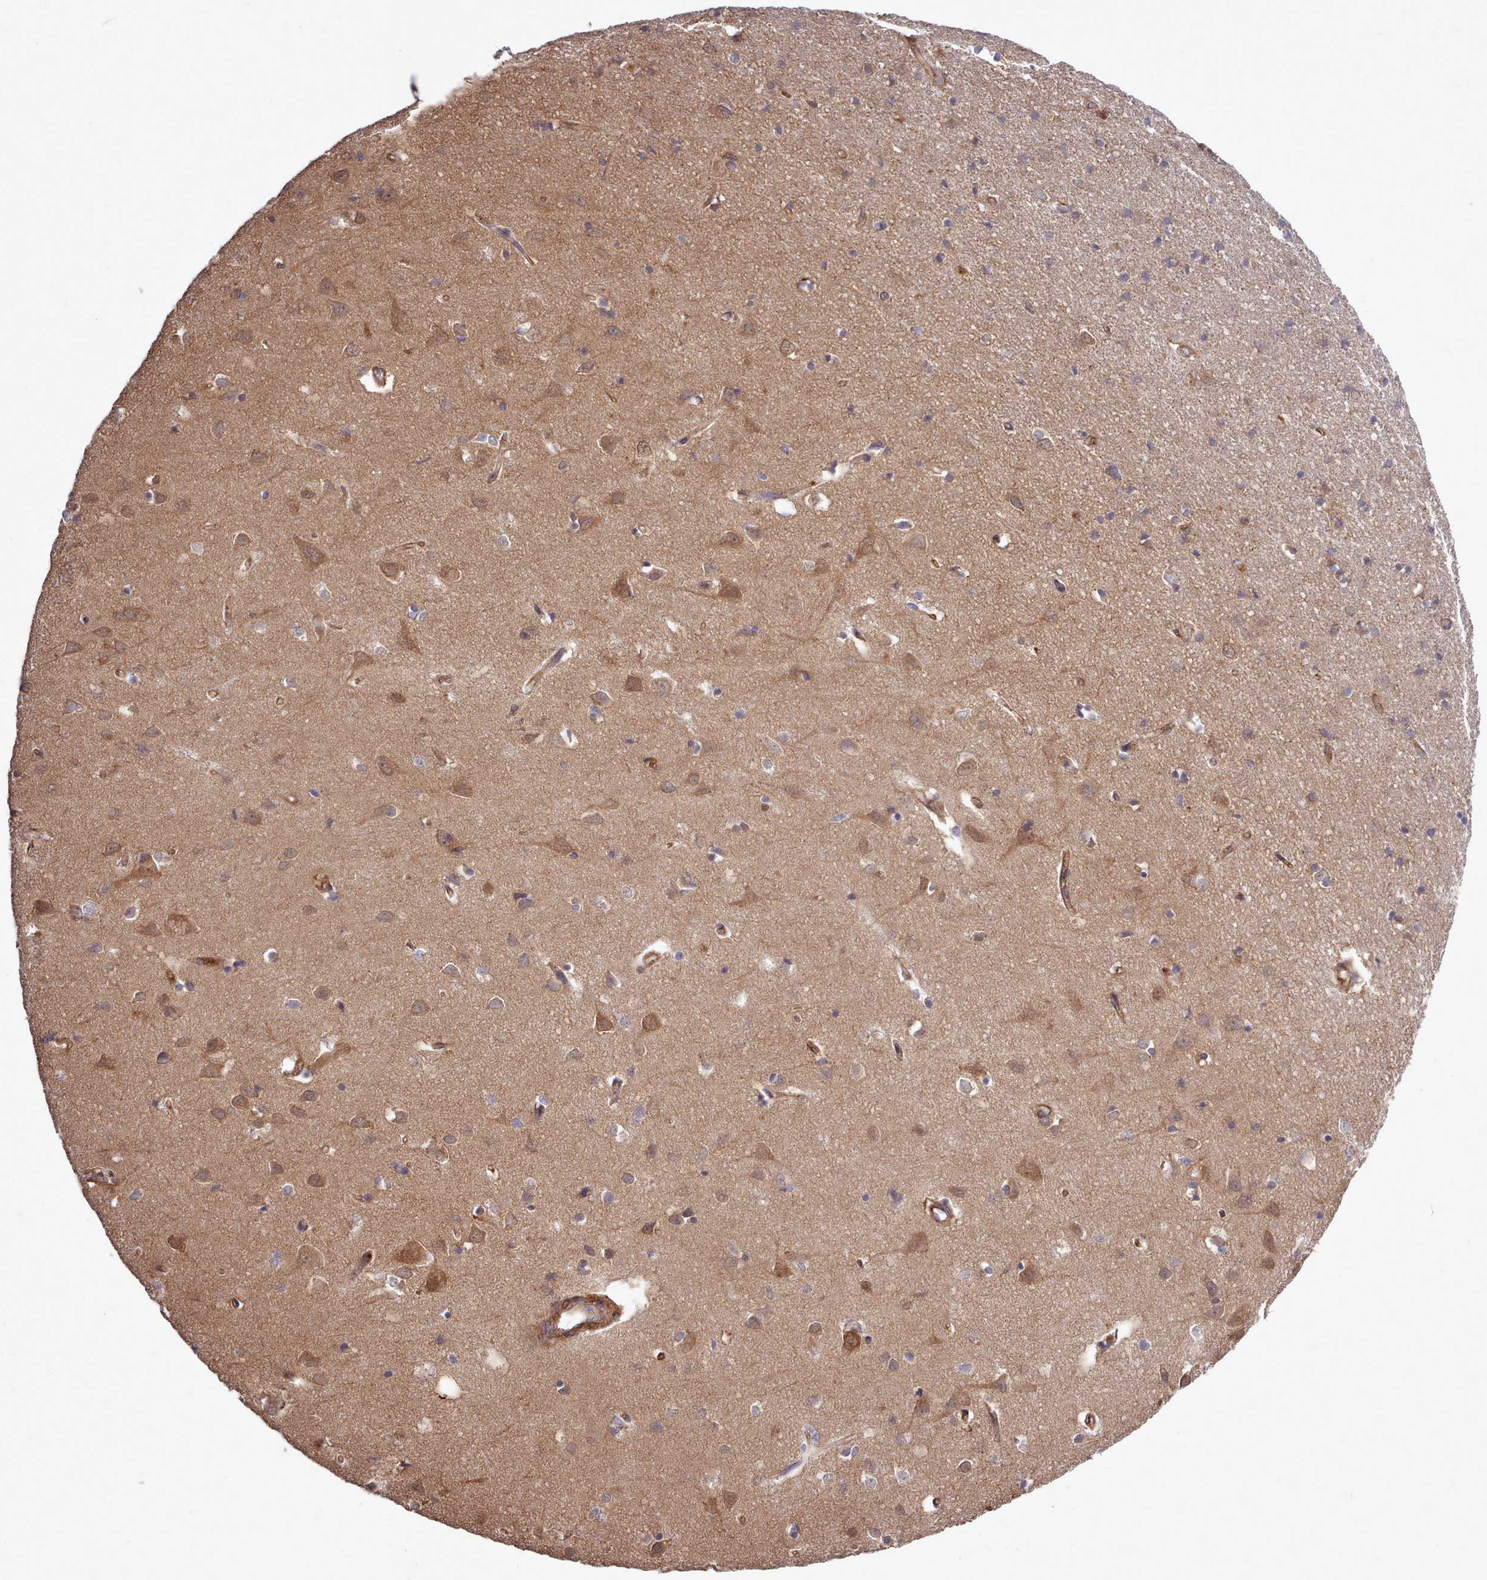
{"staining": {"intensity": "moderate", "quantity": ">75%", "location": "cytoplasmic/membranous"}, "tissue": "cerebral cortex", "cell_type": "Endothelial cells", "image_type": "normal", "snomed": [{"axis": "morphology", "description": "Normal tissue, NOS"}, {"axis": "topography", "description": "Cerebral cortex"}], "caption": "Protein analysis of benign cerebral cortex demonstrates moderate cytoplasmic/membranous expression in about >75% of endothelial cells. (DAB (3,3'-diaminobenzidine) = brown stain, brightfield microscopy at high magnification).", "gene": "STUB1", "patient": {"sex": "female", "age": 64}}